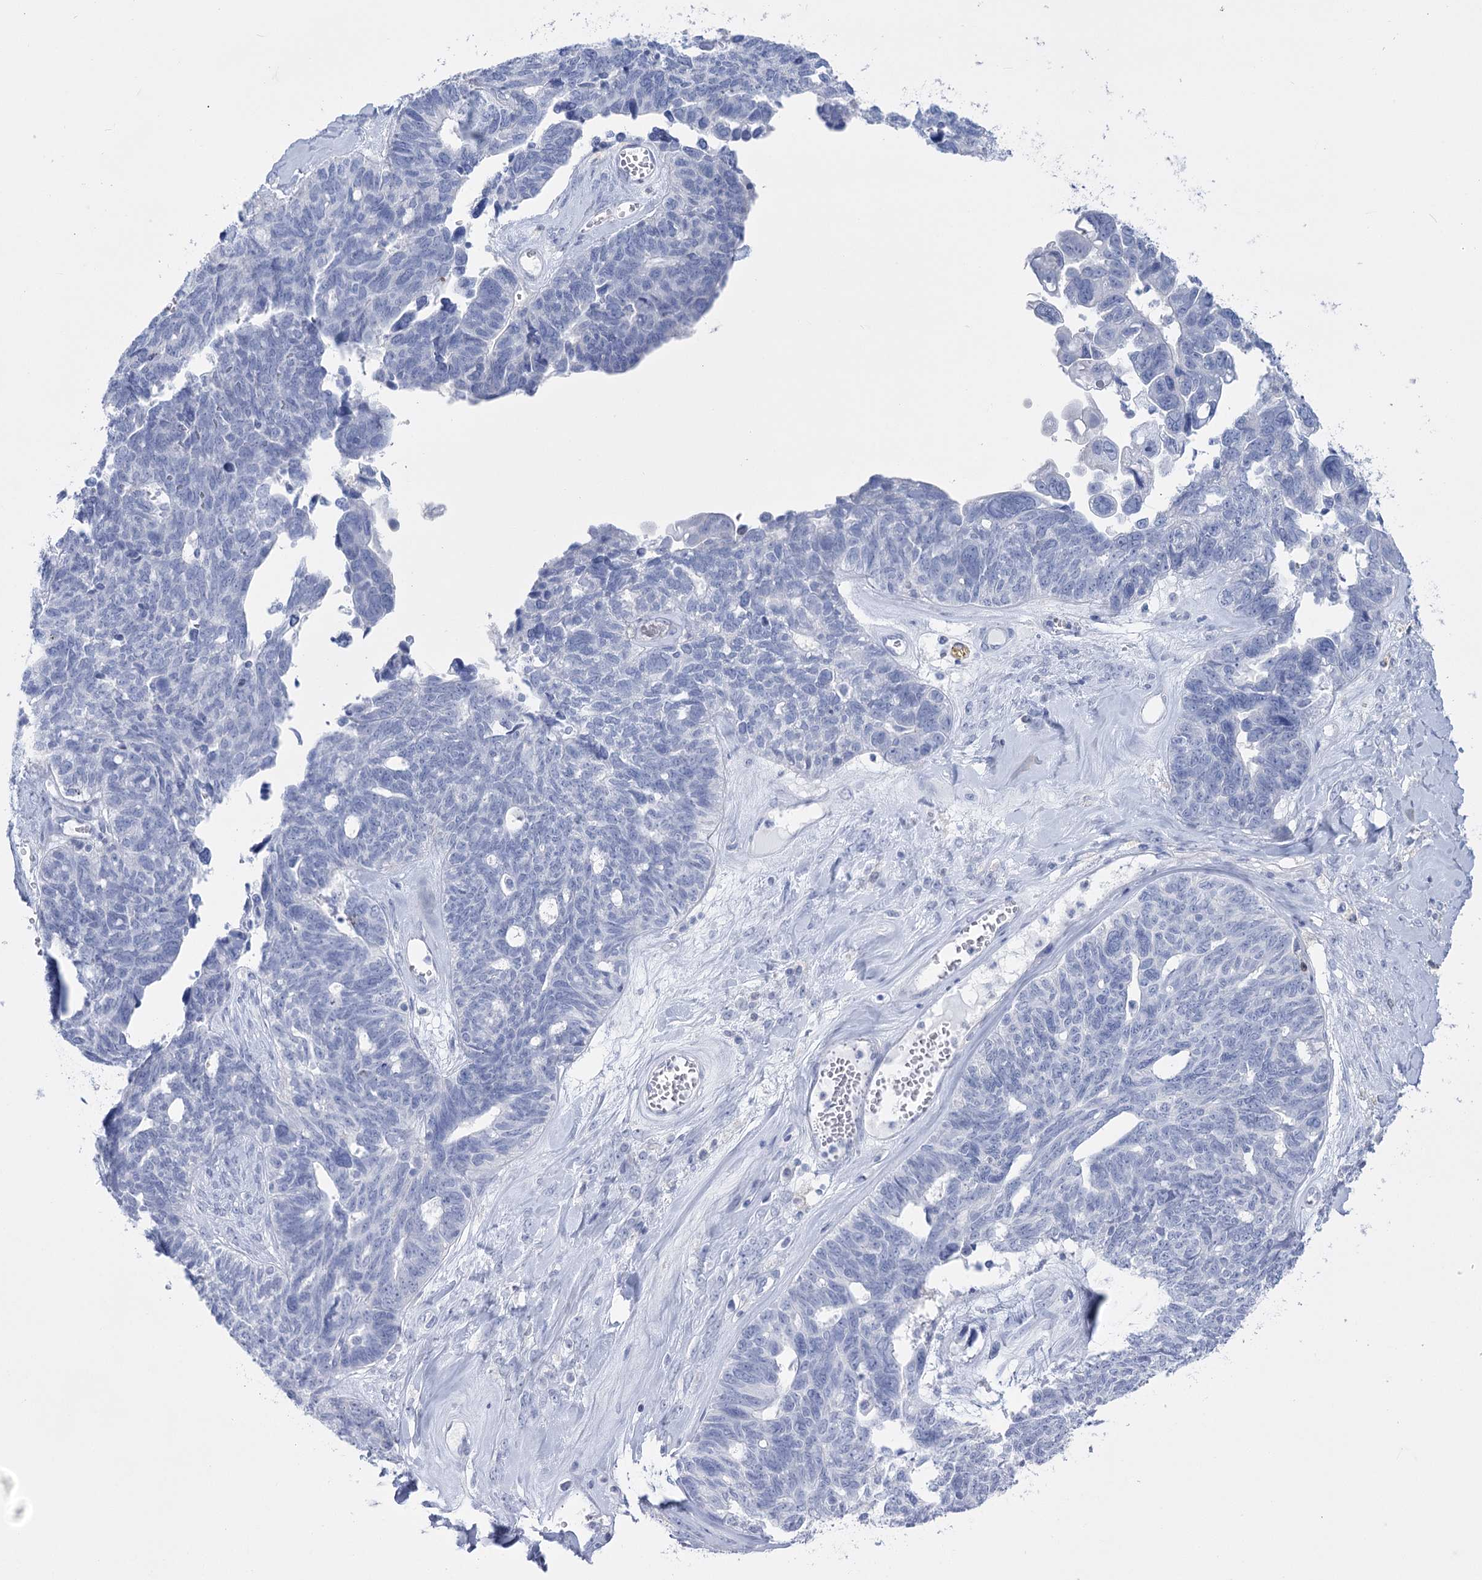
{"staining": {"intensity": "negative", "quantity": "none", "location": "none"}, "tissue": "ovarian cancer", "cell_type": "Tumor cells", "image_type": "cancer", "snomed": [{"axis": "morphology", "description": "Cystadenocarcinoma, serous, NOS"}, {"axis": "topography", "description": "Ovary"}], "caption": "Serous cystadenocarcinoma (ovarian) was stained to show a protein in brown. There is no significant staining in tumor cells.", "gene": "PCDHA1", "patient": {"sex": "female", "age": 79}}